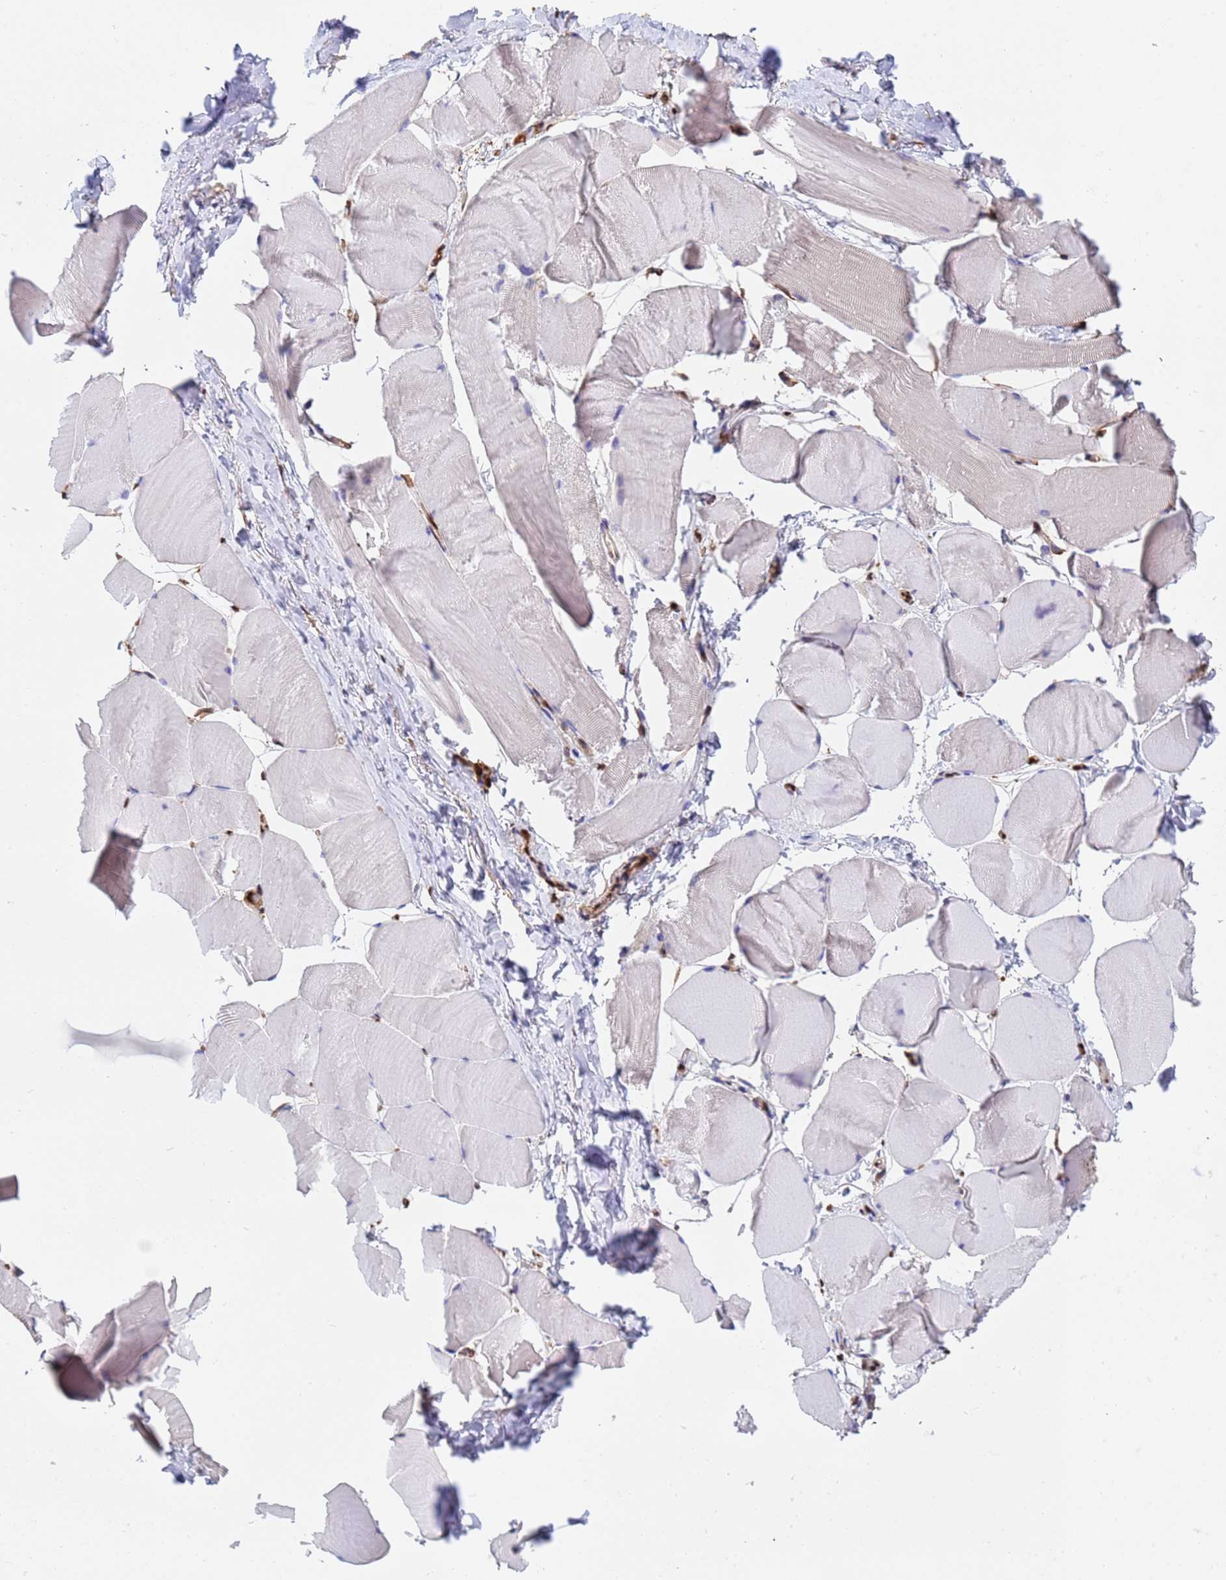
{"staining": {"intensity": "strong", "quantity": "25%-75%", "location": "nuclear"}, "tissue": "skeletal muscle", "cell_type": "Myocytes", "image_type": "normal", "snomed": [{"axis": "morphology", "description": "Normal tissue, NOS"}, {"axis": "topography", "description": "Skeletal muscle"}], "caption": "IHC (DAB) staining of benign human skeletal muscle demonstrates strong nuclear protein positivity in approximately 25%-75% of myocytes. (IHC, brightfield microscopy, high magnification).", "gene": "SUMO2", "patient": {"sex": "male", "age": 25}}